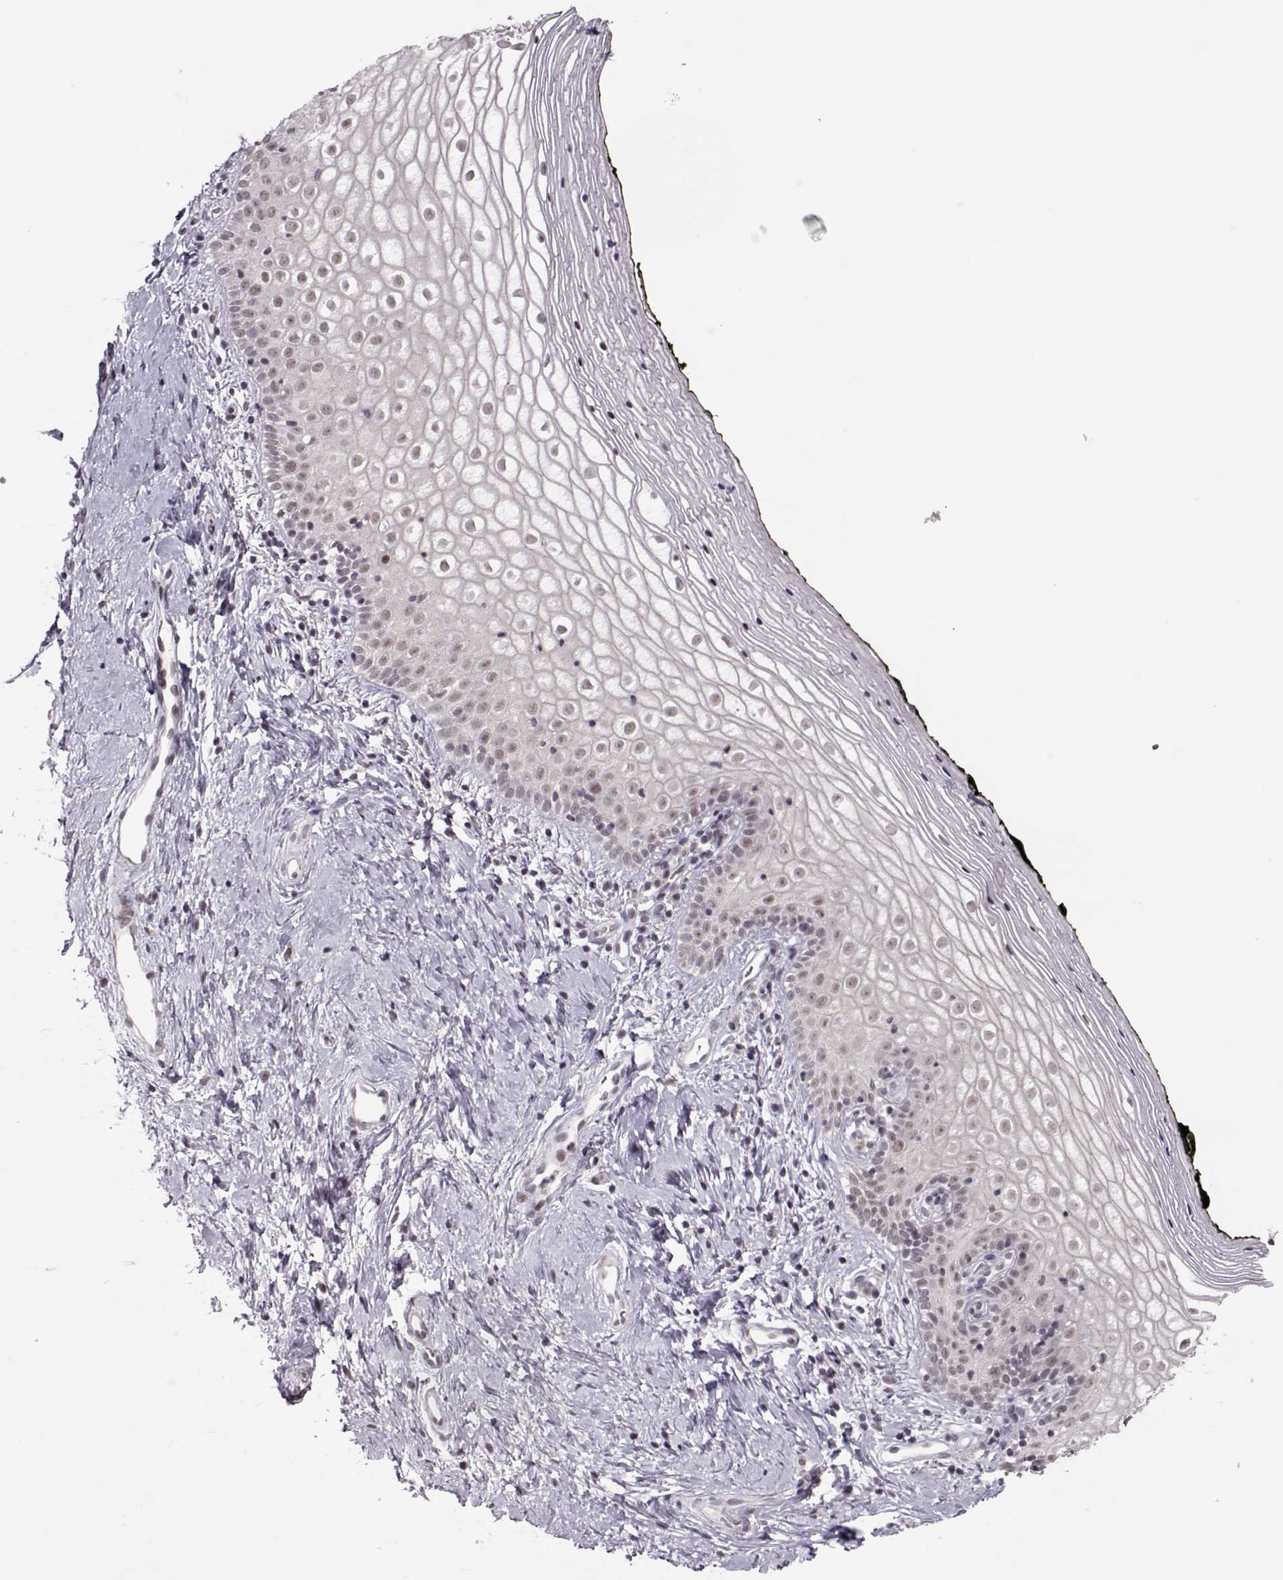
{"staining": {"intensity": "negative", "quantity": "none", "location": "none"}, "tissue": "vagina", "cell_type": "Squamous epithelial cells", "image_type": "normal", "snomed": [{"axis": "morphology", "description": "Normal tissue, NOS"}, {"axis": "topography", "description": "Vagina"}], "caption": "High power microscopy histopathology image of an IHC micrograph of normal vagina, revealing no significant positivity in squamous epithelial cells.", "gene": "LIN28A", "patient": {"sex": "female", "age": 47}}